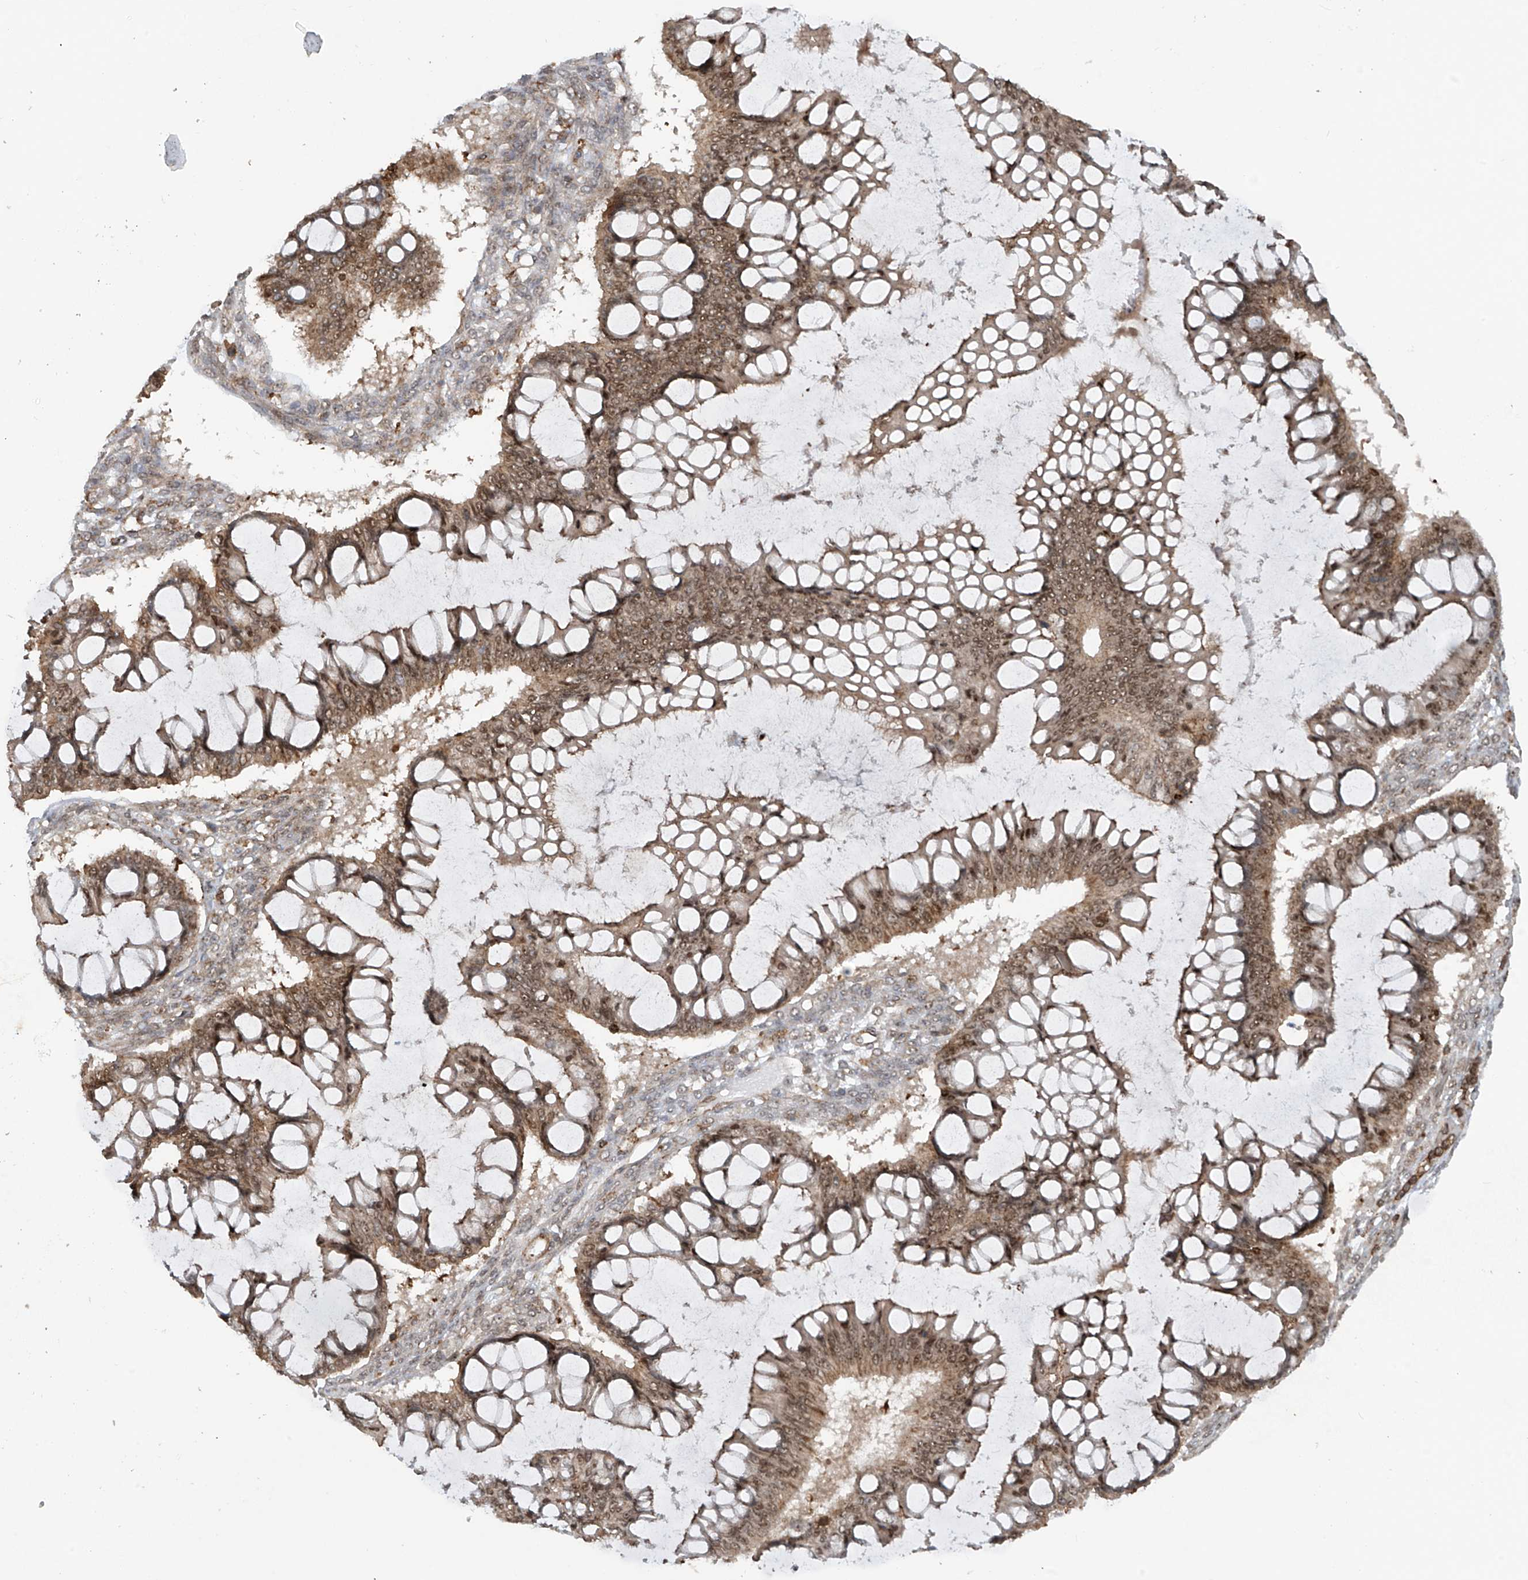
{"staining": {"intensity": "moderate", "quantity": "25%-75%", "location": "cytoplasmic/membranous,nuclear"}, "tissue": "ovarian cancer", "cell_type": "Tumor cells", "image_type": "cancer", "snomed": [{"axis": "morphology", "description": "Cystadenocarcinoma, mucinous, NOS"}, {"axis": "topography", "description": "Ovary"}], "caption": "Mucinous cystadenocarcinoma (ovarian) tissue demonstrates moderate cytoplasmic/membranous and nuclear staining in approximately 25%-75% of tumor cells, visualized by immunohistochemistry.", "gene": "REPIN1", "patient": {"sex": "female", "age": 73}}